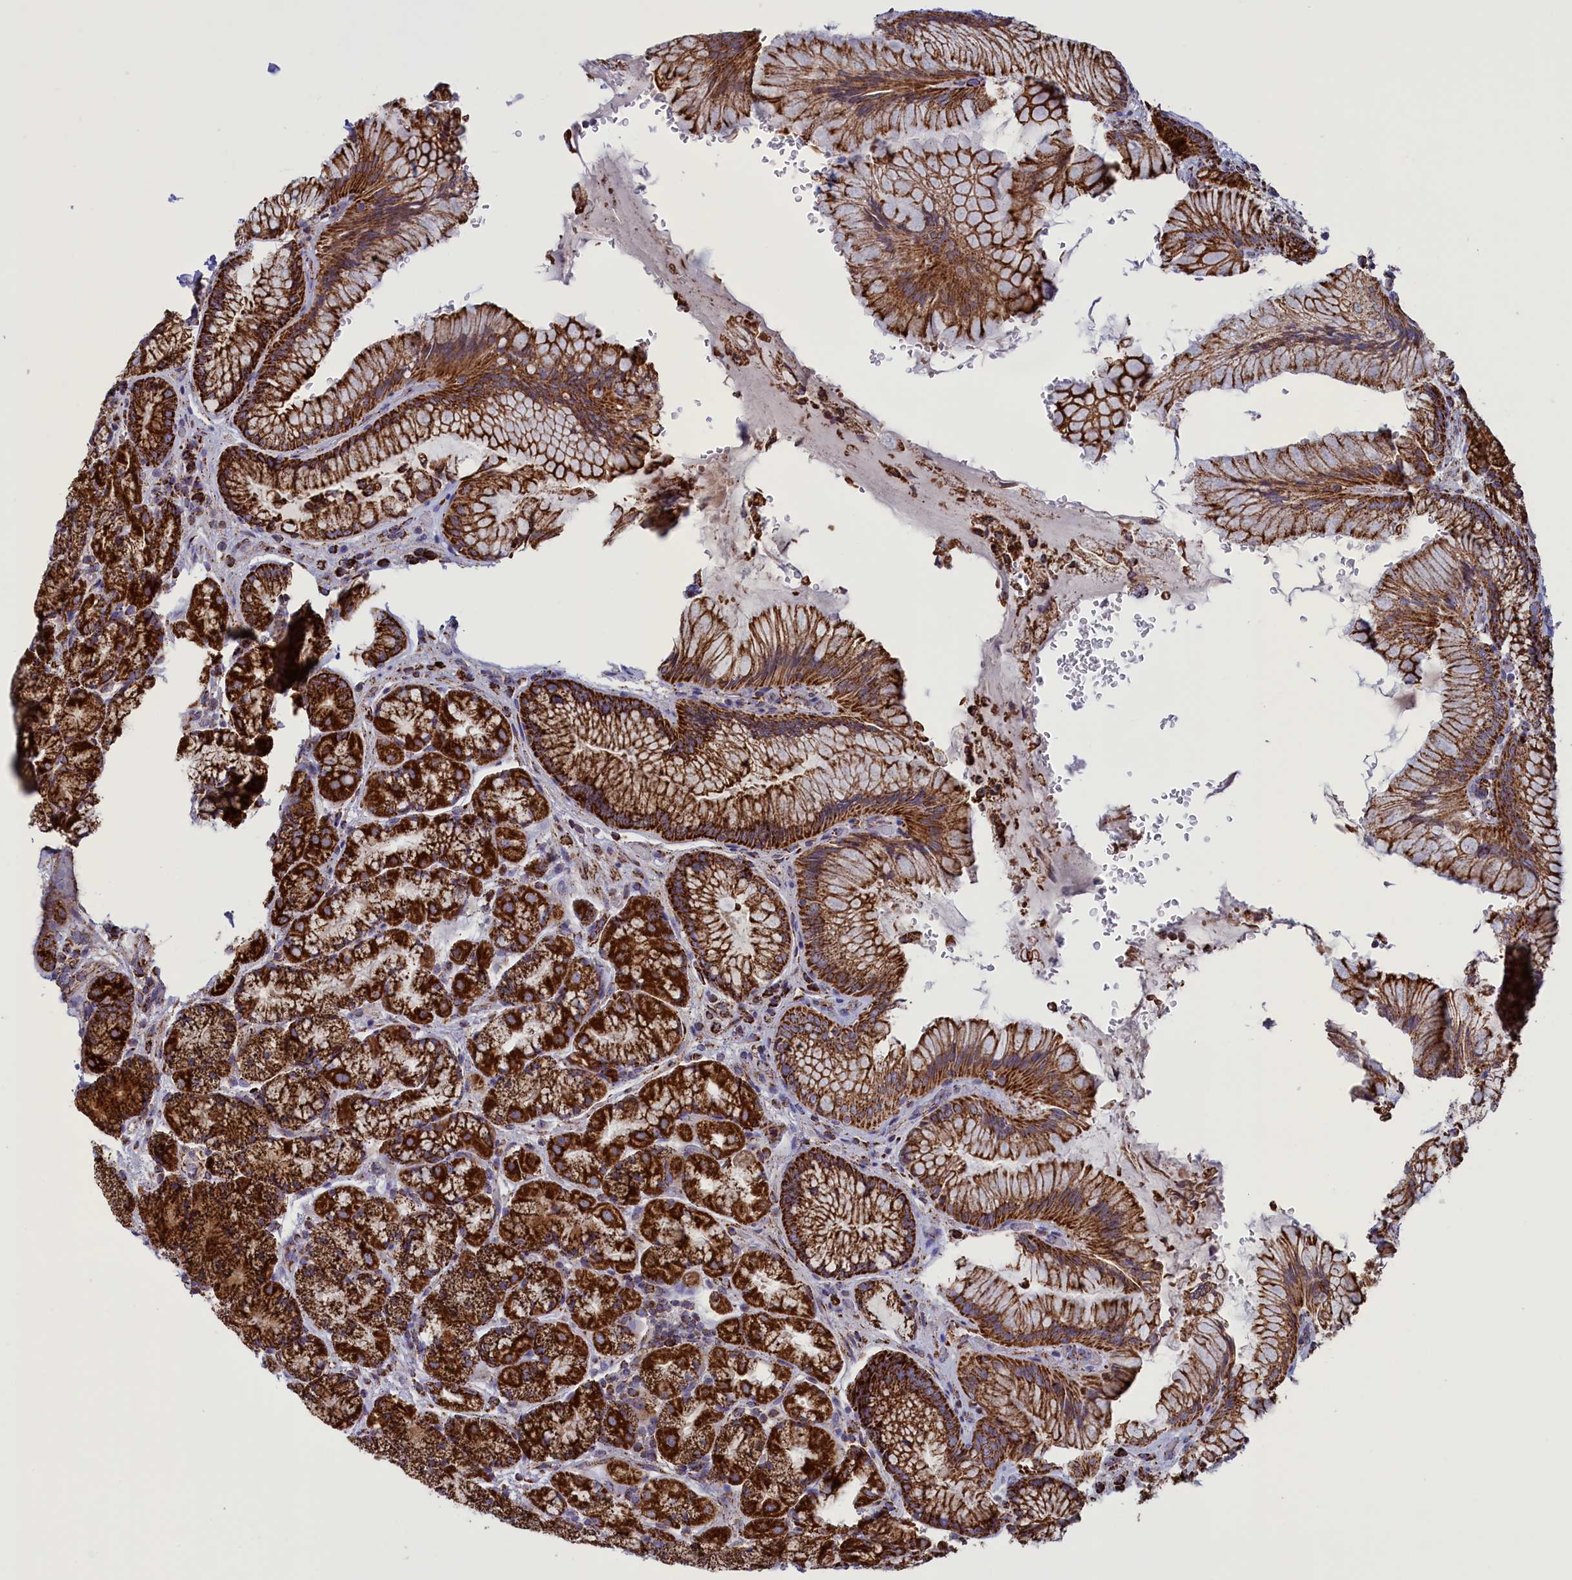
{"staining": {"intensity": "strong", "quantity": ">75%", "location": "cytoplasmic/membranous"}, "tissue": "stomach", "cell_type": "Glandular cells", "image_type": "normal", "snomed": [{"axis": "morphology", "description": "Normal tissue, NOS"}, {"axis": "topography", "description": "Stomach"}], "caption": "Brown immunohistochemical staining in benign human stomach displays strong cytoplasmic/membranous positivity in approximately >75% of glandular cells. The staining was performed using DAB (3,3'-diaminobenzidine) to visualize the protein expression in brown, while the nuclei were stained in blue with hematoxylin (Magnification: 20x).", "gene": "ISOC2", "patient": {"sex": "male", "age": 63}}